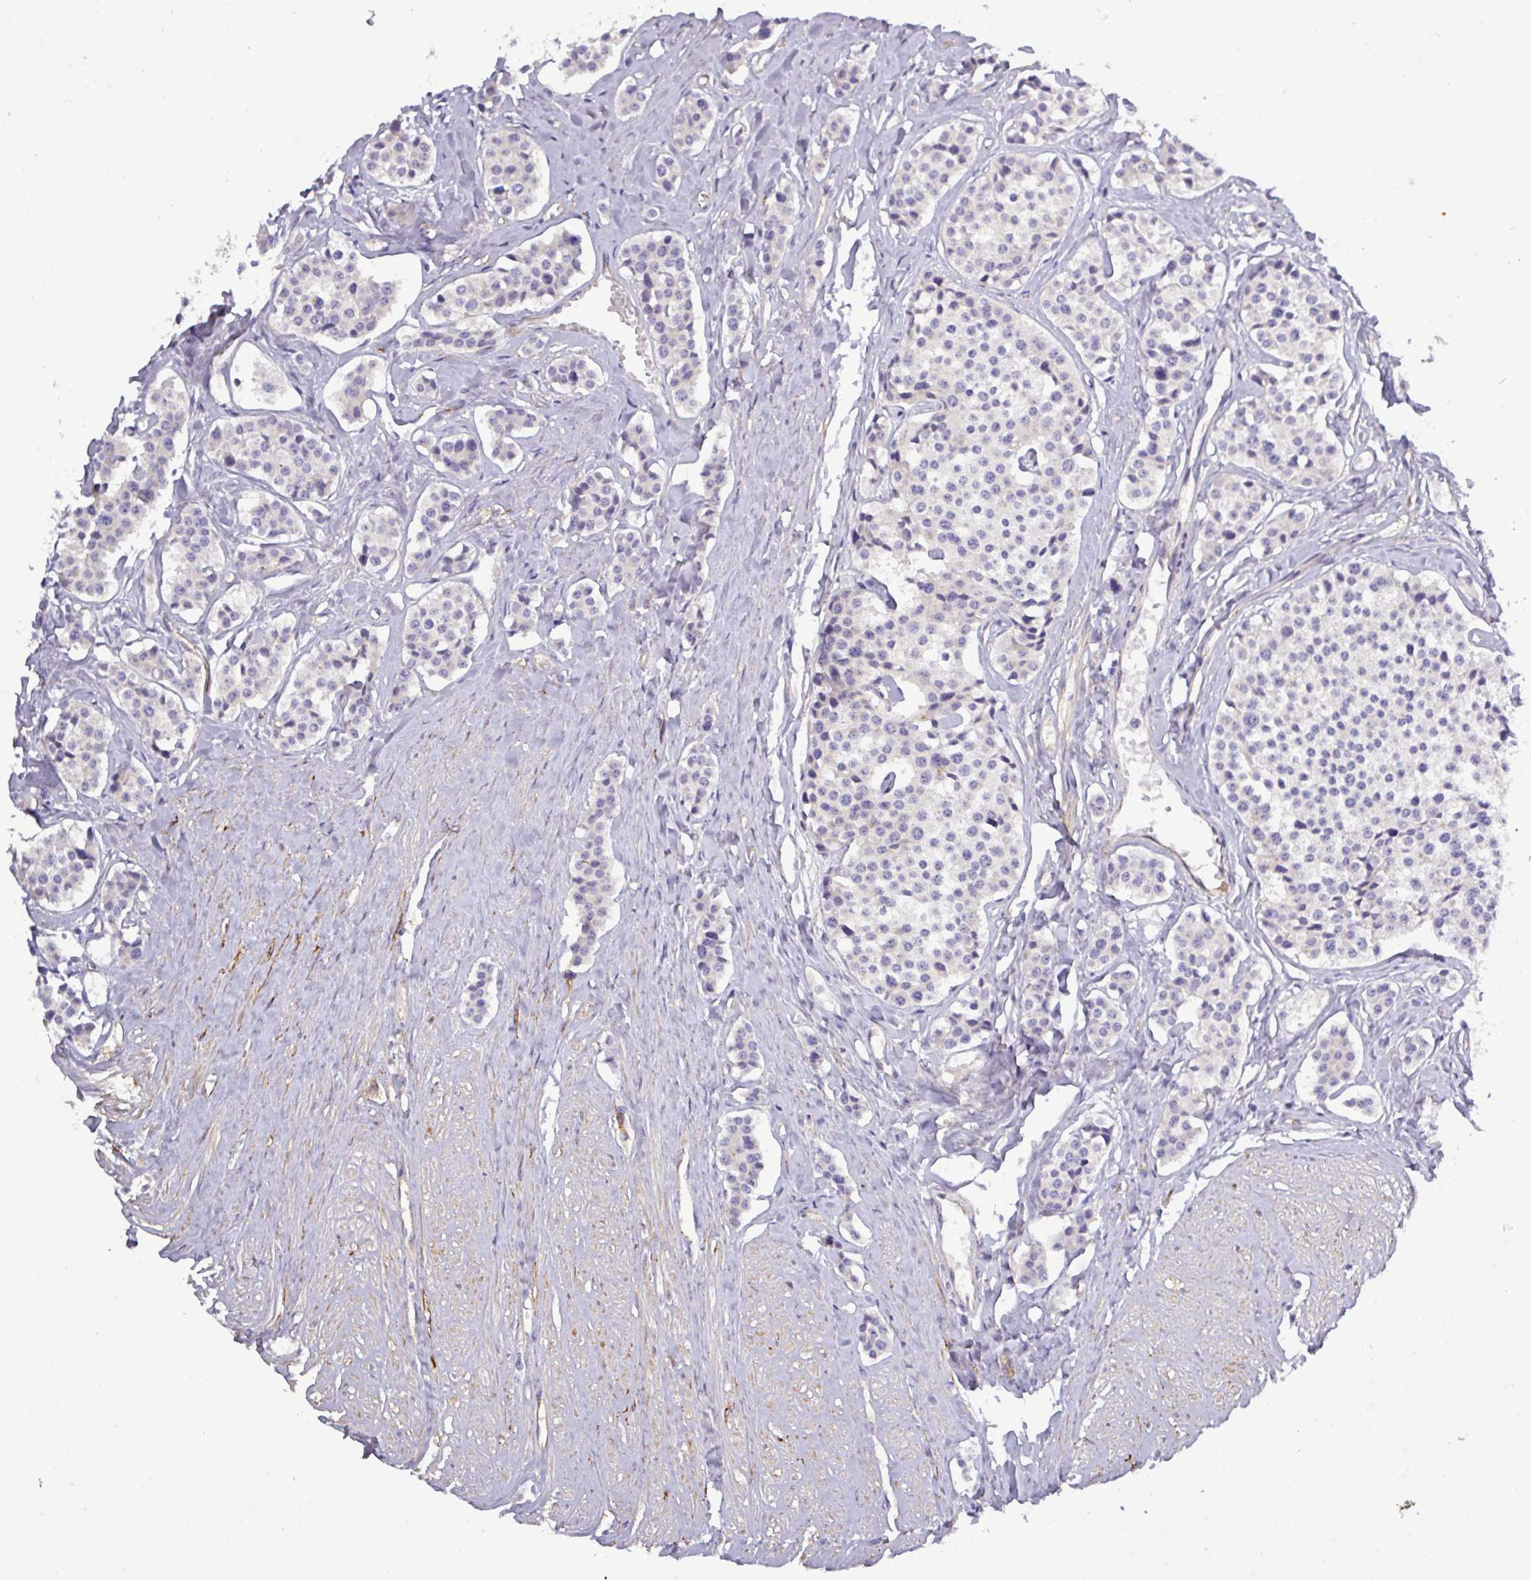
{"staining": {"intensity": "negative", "quantity": "none", "location": "none"}, "tissue": "carcinoid", "cell_type": "Tumor cells", "image_type": "cancer", "snomed": [{"axis": "morphology", "description": "Carcinoid, malignant, NOS"}, {"axis": "topography", "description": "Small intestine"}], "caption": "The histopathology image displays no staining of tumor cells in malignant carcinoid. (Immunohistochemistry, brightfield microscopy, high magnification).", "gene": "PARD6A", "patient": {"sex": "male", "age": 60}}